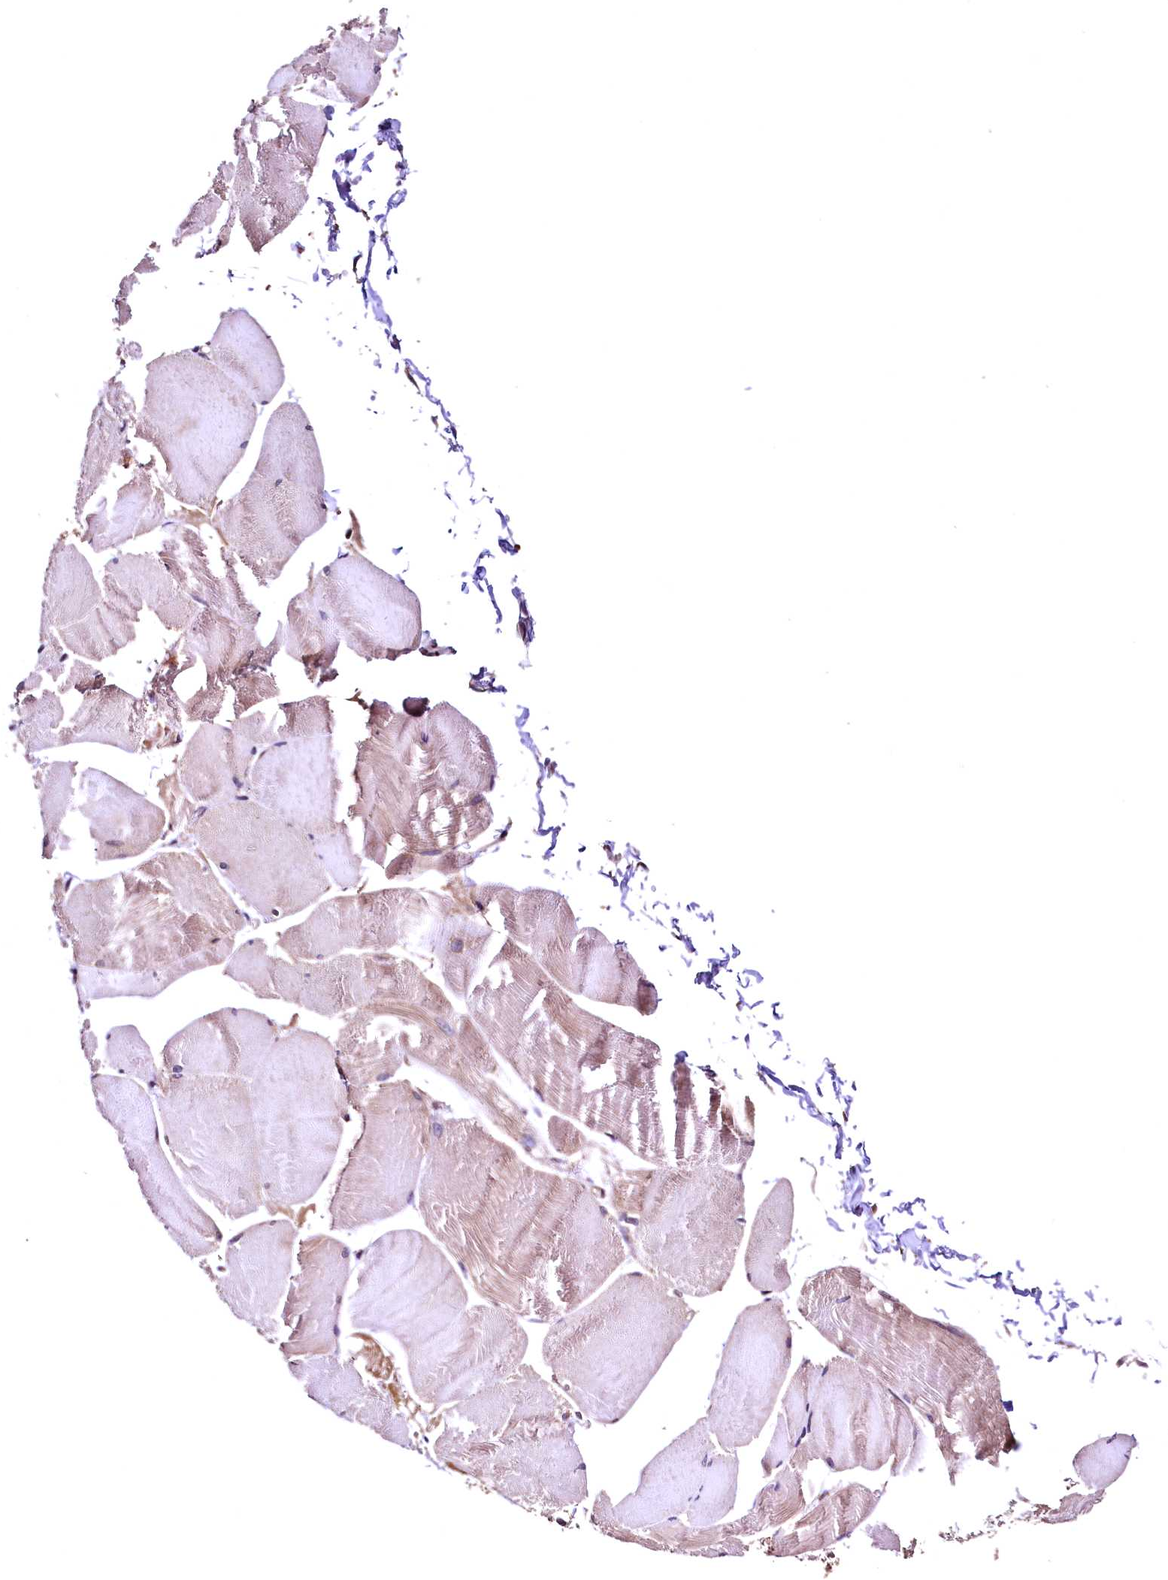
{"staining": {"intensity": "moderate", "quantity": "25%-75%", "location": "cytoplasmic/membranous"}, "tissue": "skeletal muscle", "cell_type": "Myocytes", "image_type": "normal", "snomed": [{"axis": "morphology", "description": "Normal tissue, NOS"}, {"axis": "morphology", "description": "Basal cell carcinoma"}, {"axis": "topography", "description": "Skeletal muscle"}], "caption": "A high-resolution image shows IHC staining of normal skeletal muscle, which shows moderate cytoplasmic/membranous expression in about 25%-75% of myocytes. The staining is performed using DAB (3,3'-diaminobenzidine) brown chromogen to label protein expression. The nuclei are counter-stained blue using hematoxylin.", "gene": "LRSAM1", "patient": {"sex": "female", "age": 64}}